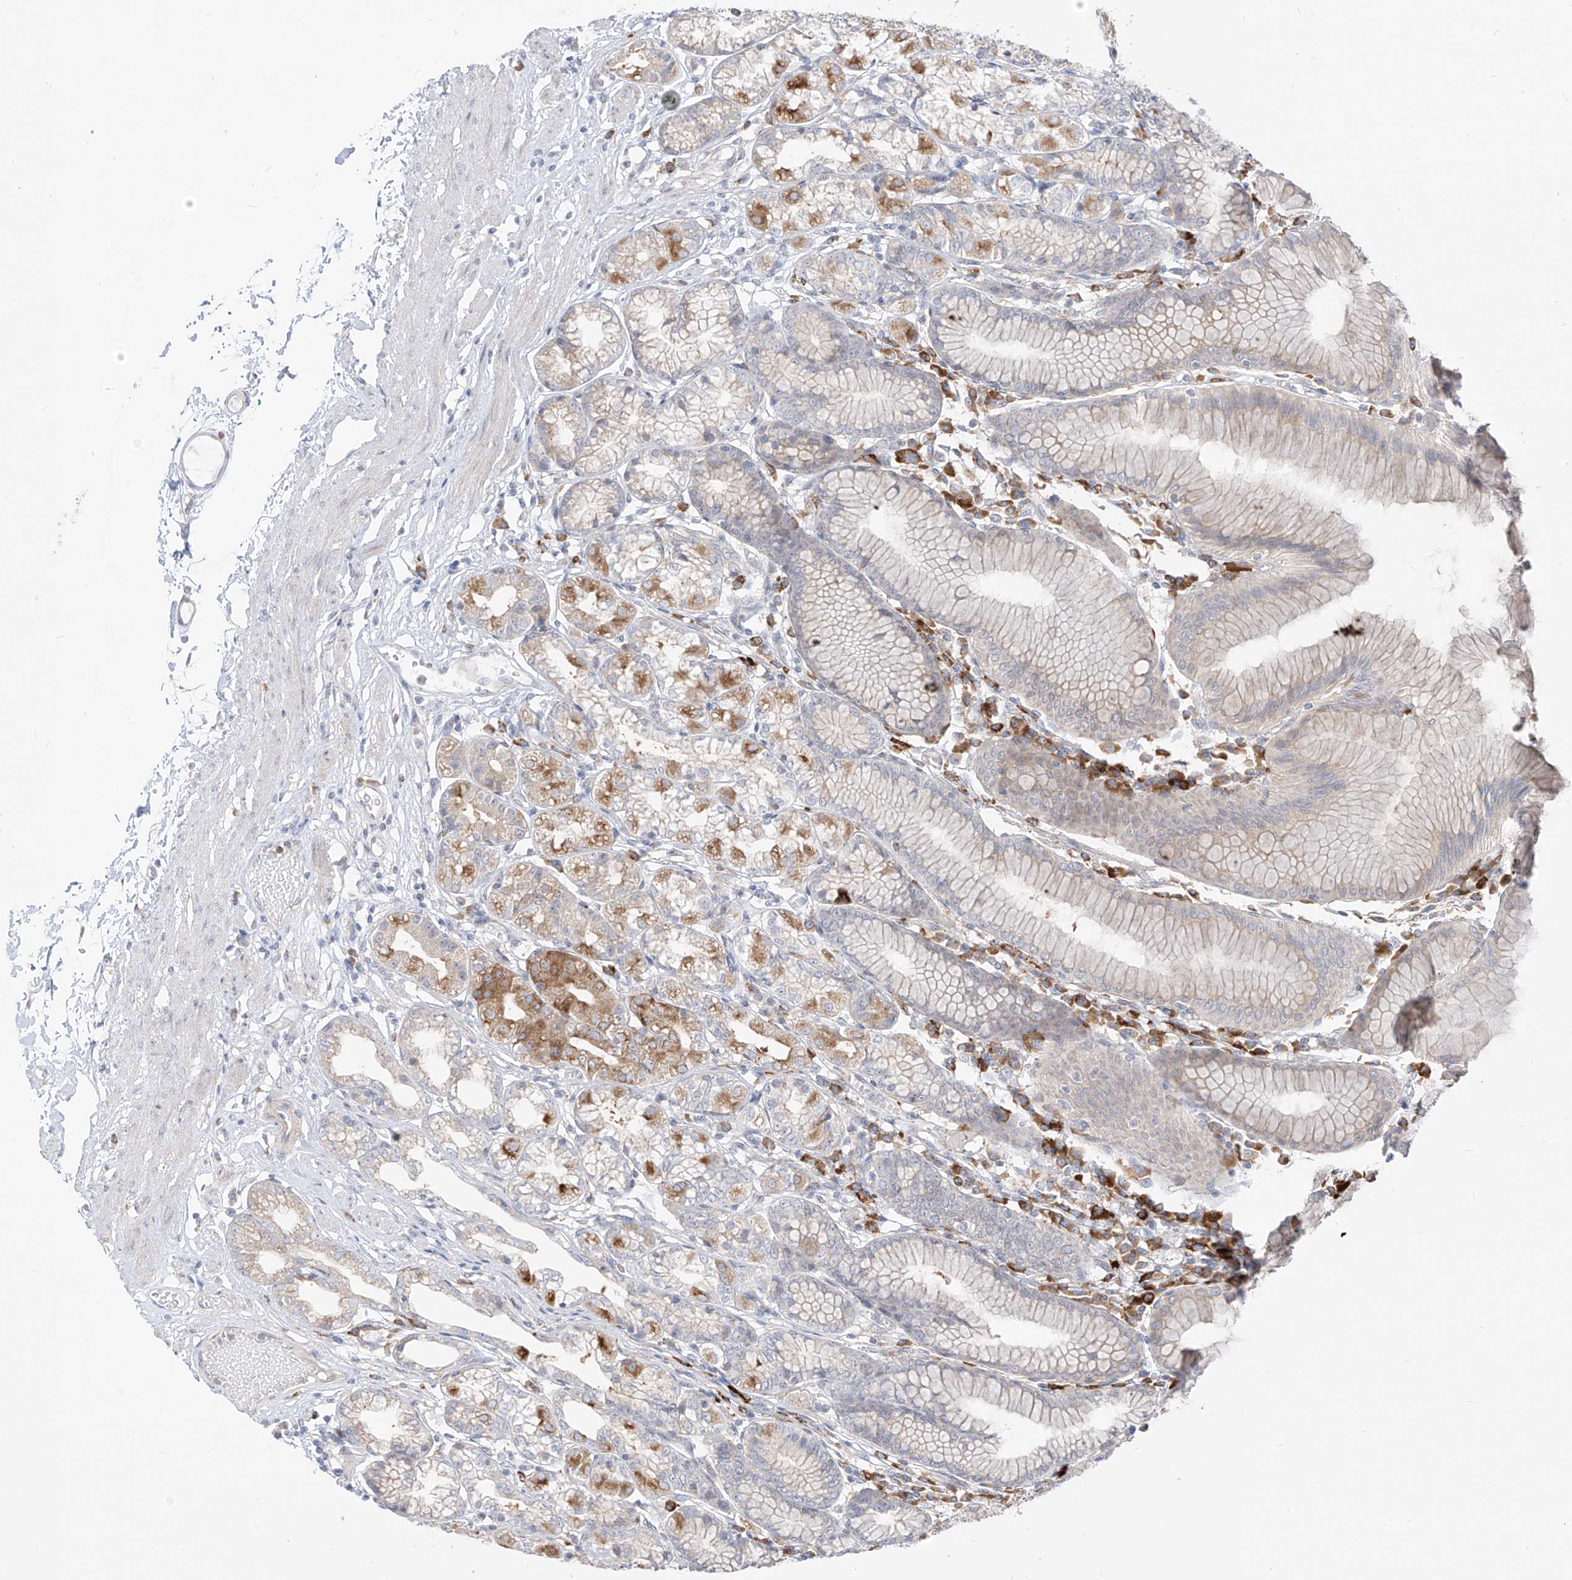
{"staining": {"intensity": "moderate", "quantity": "<25%", "location": "cytoplasmic/membranous"}, "tissue": "stomach", "cell_type": "Glandular cells", "image_type": "normal", "snomed": [{"axis": "morphology", "description": "Normal tissue, NOS"}, {"axis": "topography", "description": "Stomach"}], "caption": "Brown immunohistochemical staining in unremarkable stomach exhibits moderate cytoplasmic/membranous staining in about <25% of glandular cells.", "gene": "SYTL3", "patient": {"sex": "female", "age": 57}}